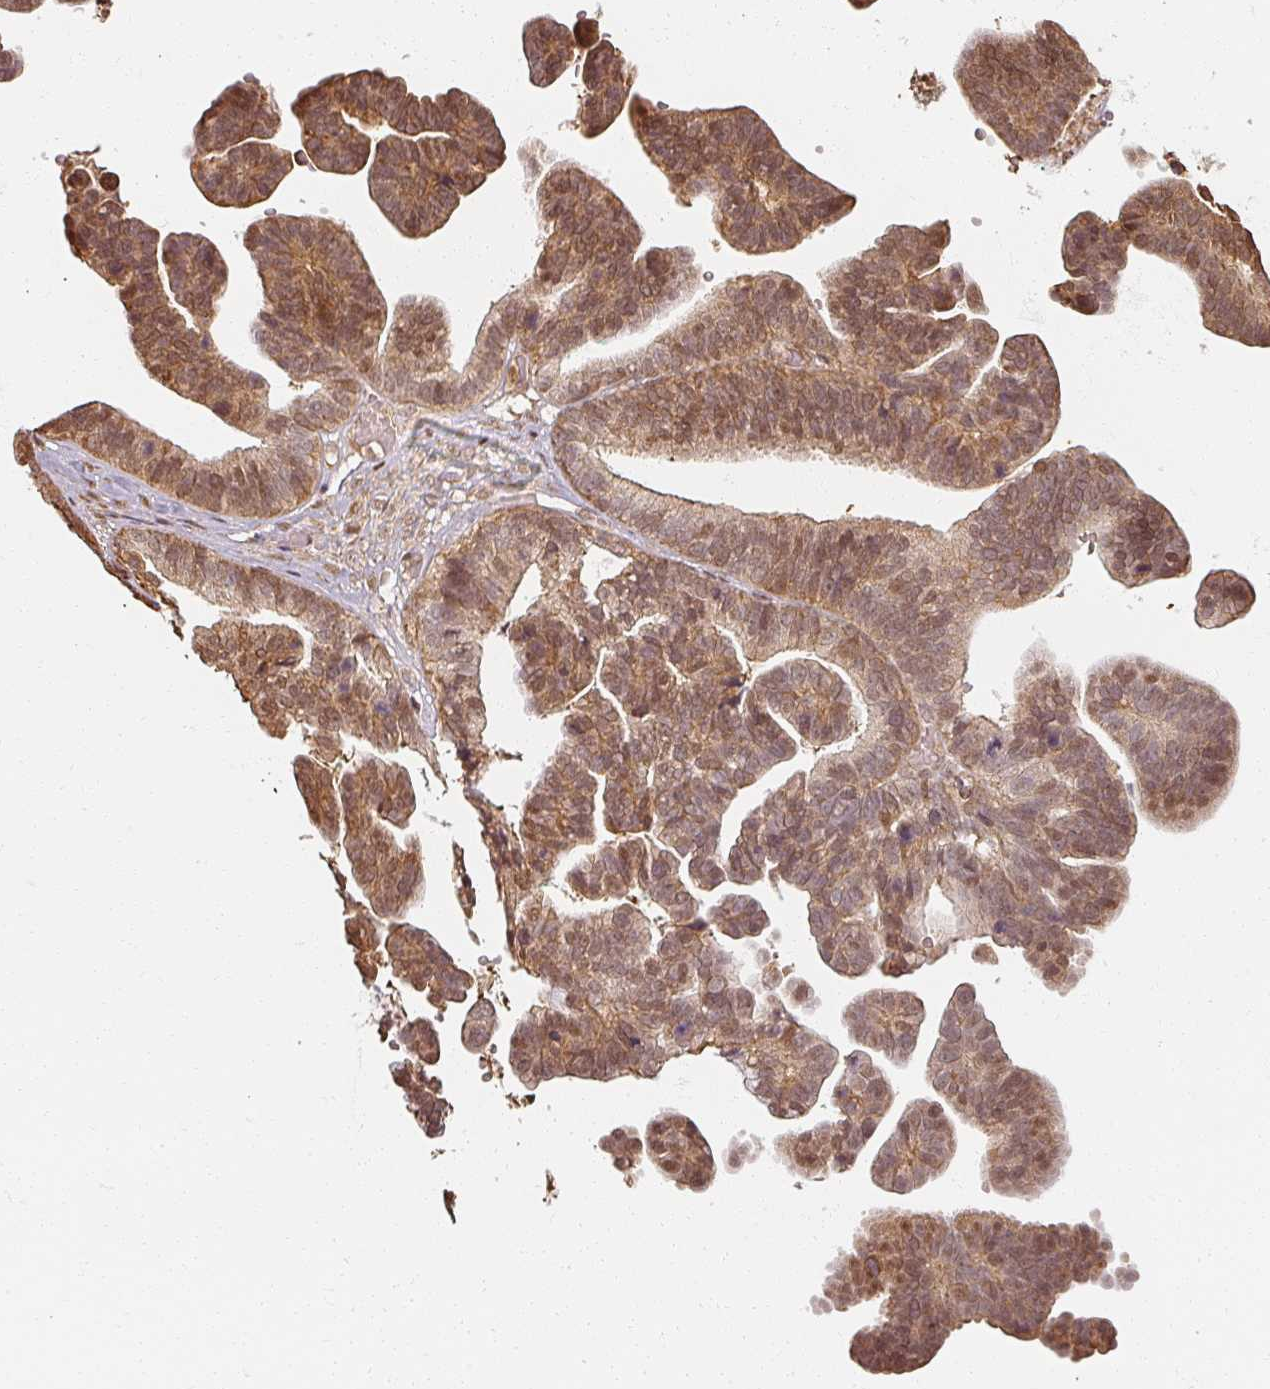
{"staining": {"intensity": "moderate", "quantity": ">75%", "location": "cytoplasmic/membranous,nuclear"}, "tissue": "ovarian cancer", "cell_type": "Tumor cells", "image_type": "cancer", "snomed": [{"axis": "morphology", "description": "Cystadenocarcinoma, serous, NOS"}, {"axis": "topography", "description": "Ovary"}], "caption": "Protein expression analysis of human ovarian cancer (serous cystadenocarcinoma) reveals moderate cytoplasmic/membranous and nuclear positivity in approximately >75% of tumor cells. The protein of interest is shown in brown color, while the nuclei are stained blue.", "gene": "MED19", "patient": {"sex": "female", "age": 56}}